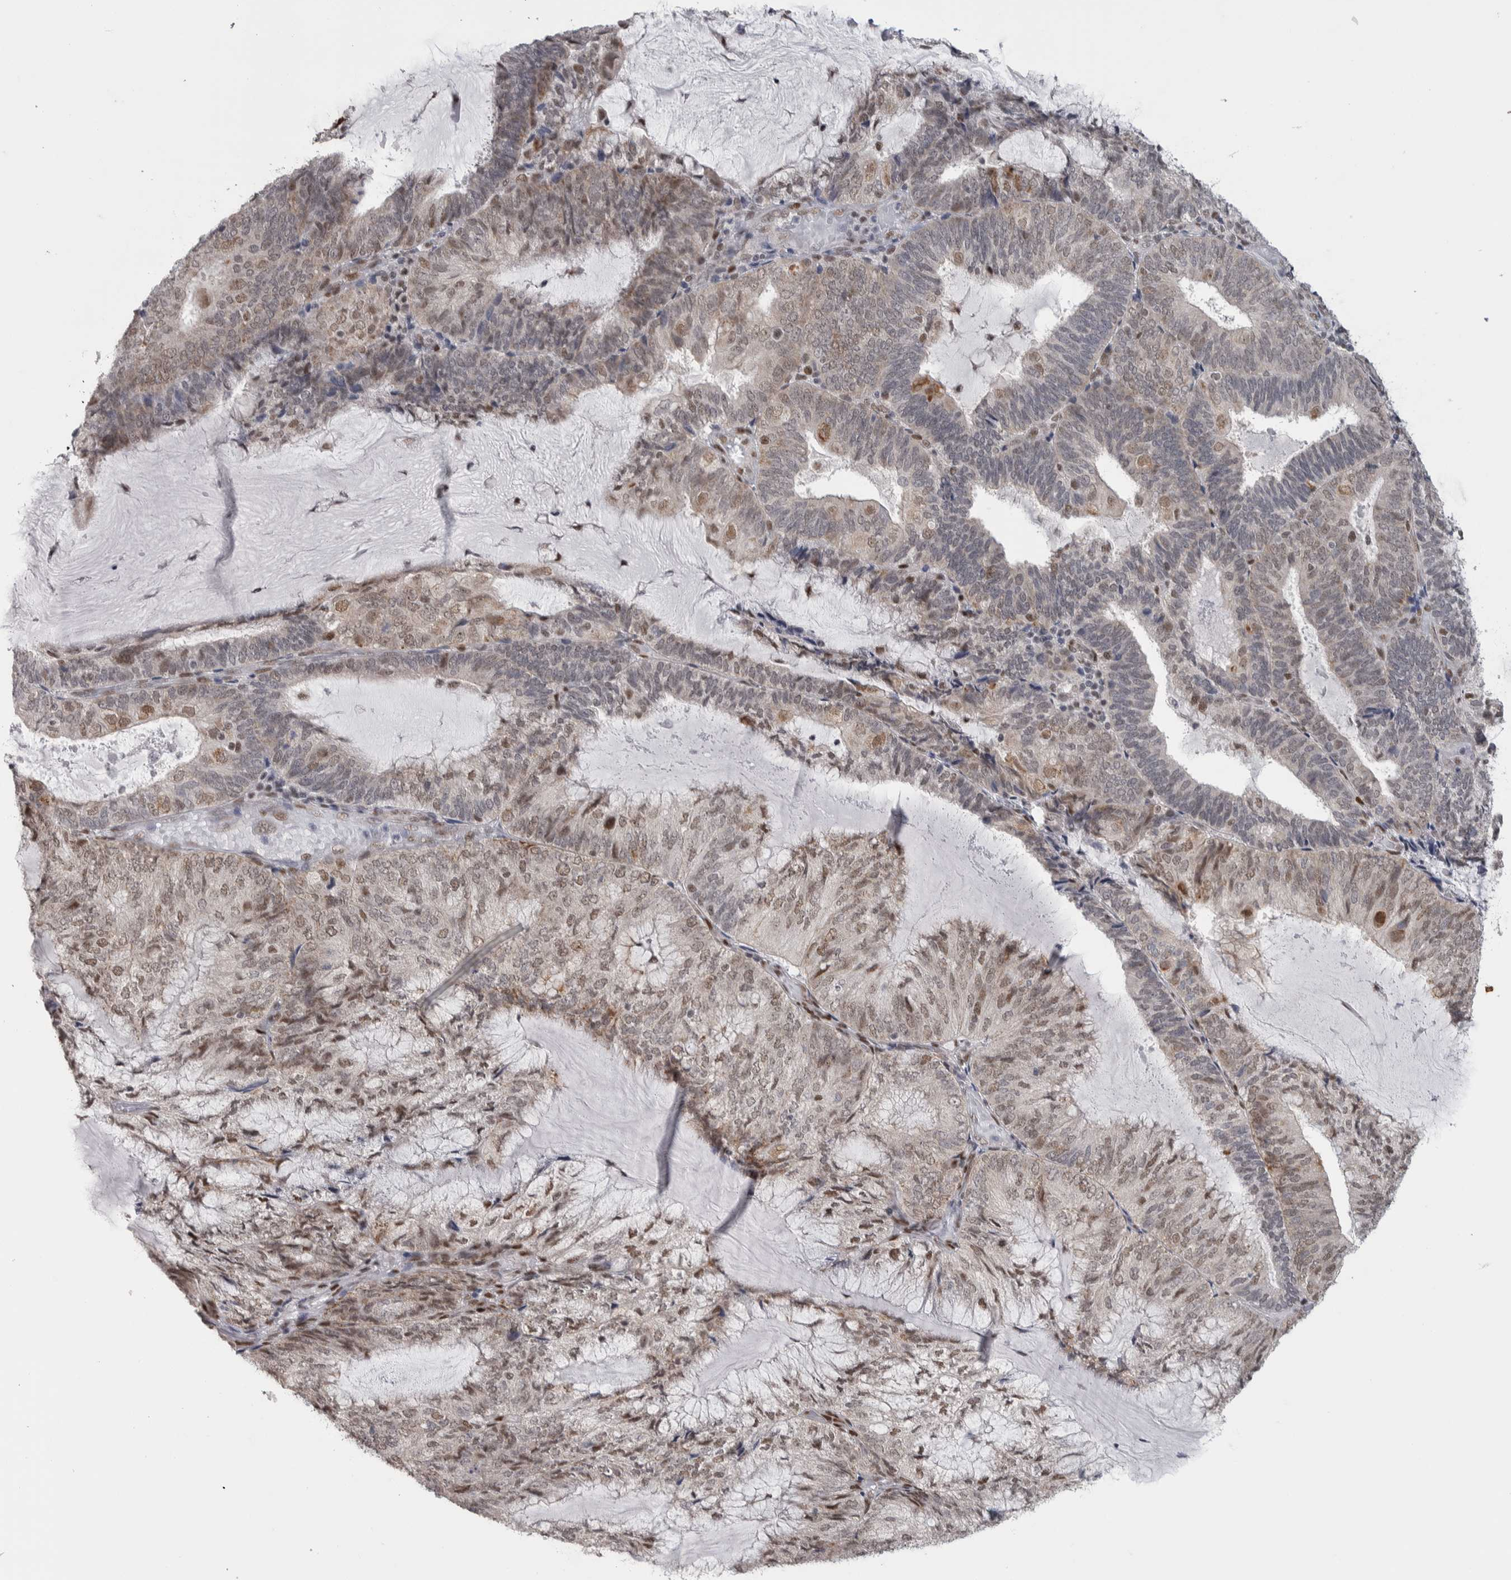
{"staining": {"intensity": "weak", "quantity": ">75%", "location": "nuclear"}, "tissue": "endometrial cancer", "cell_type": "Tumor cells", "image_type": "cancer", "snomed": [{"axis": "morphology", "description": "Adenocarcinoma, NOS"}, {"axis": "topography", "description": "Endometrium"}], "caption": "Endometrial cancer stained with DAB (3,3'-diaminobenzidine) immunohistochemistry (IHC) shows low levels of weak nuclear positivity in approximately >75% of tumor cells.", "gene": "HEXIM2", "patient": {"sex": "female", "age": 81}}